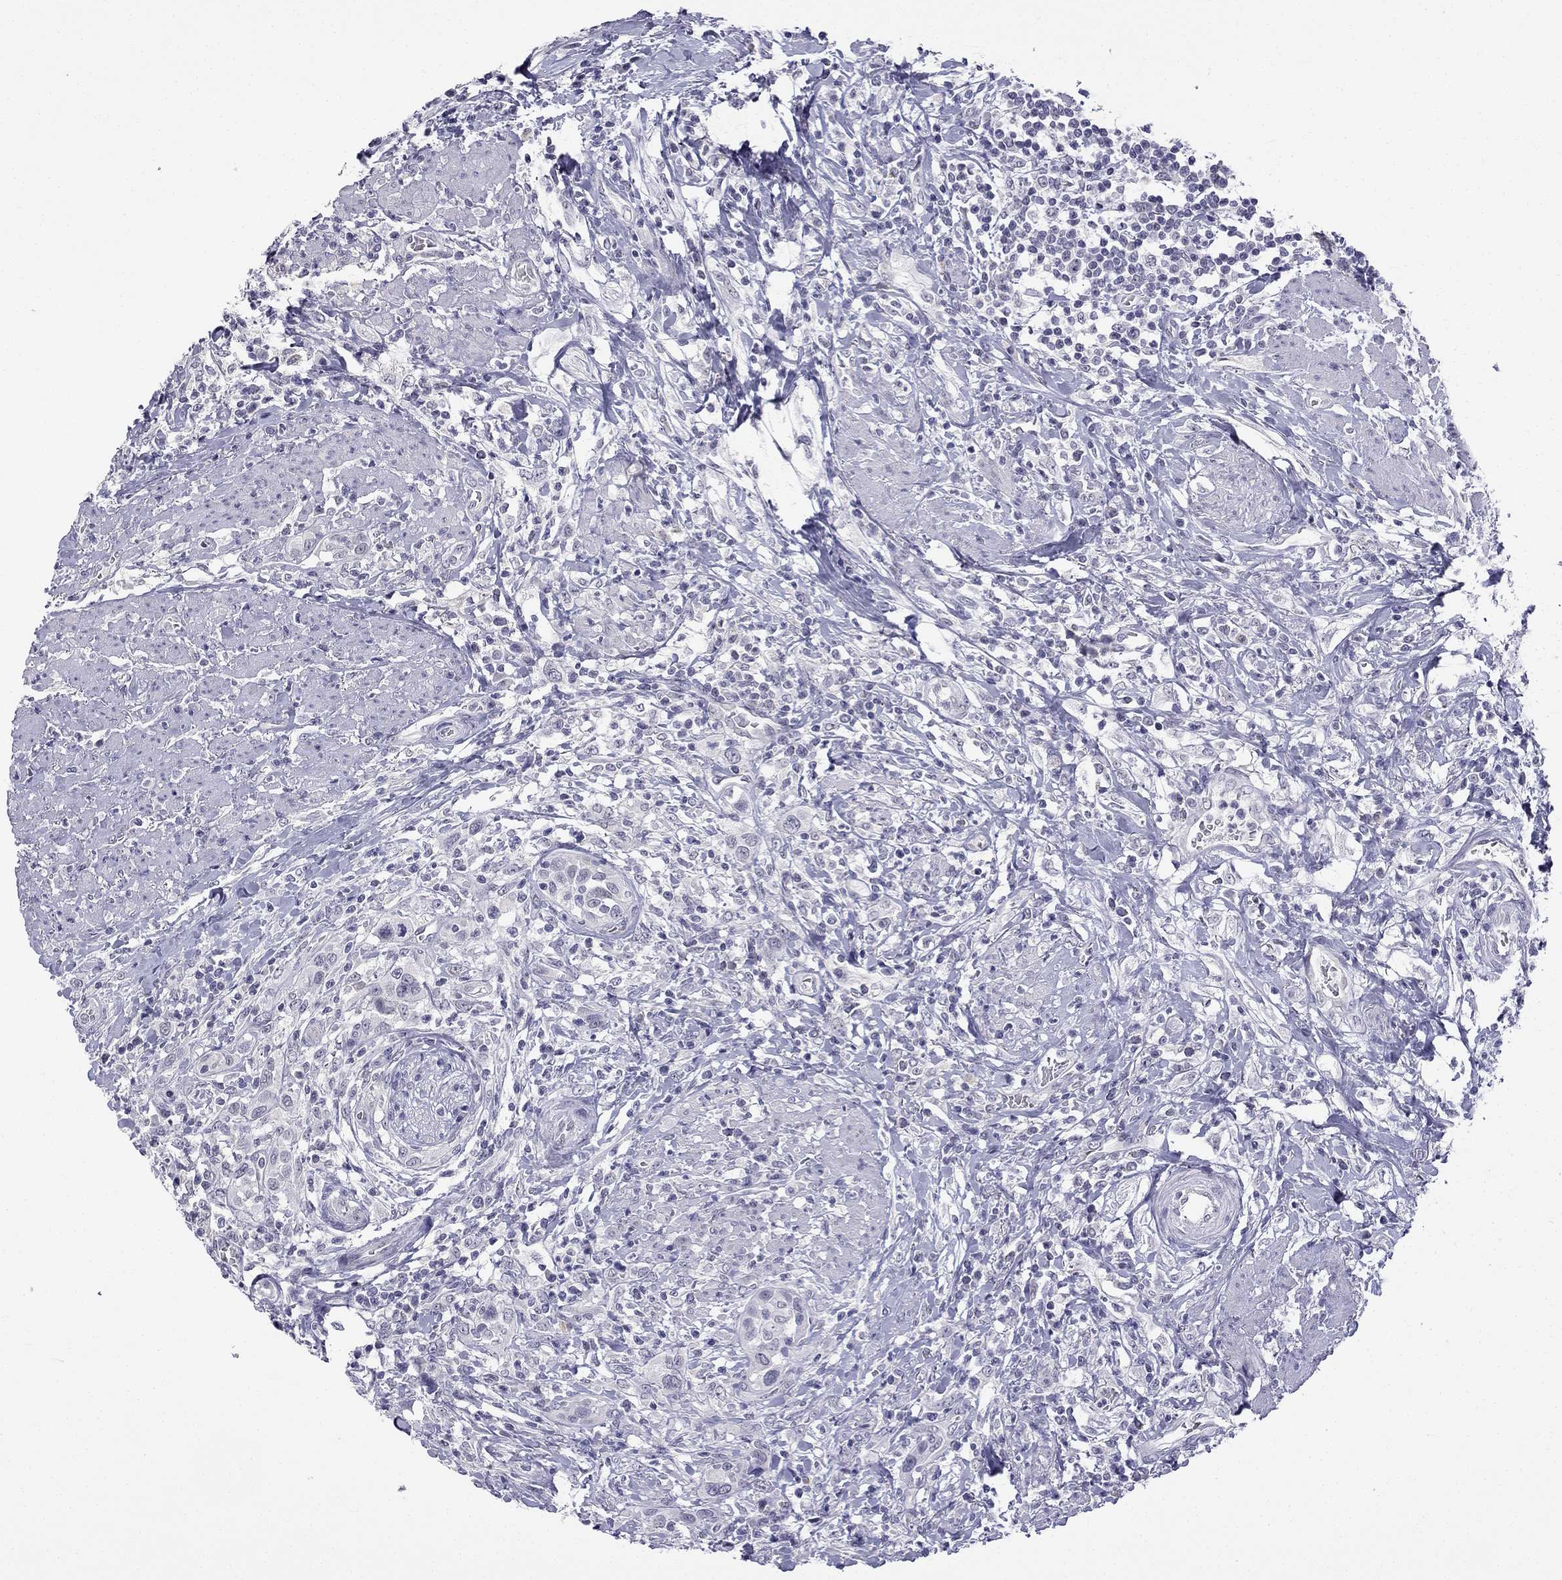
{"staining": {"intensity": "negative", "quantity": "none", "location": "none"}, "tissue": "urothelial cancer", "cell_type": "Tumor cells", "image_type": "cancer", "snomed": [{"axis": "morphology", "description": "Urothelial carcinoma, NOS"}, {"axis": "morphology", "description": "Urothelial carcinoma, High grade"}, {"axis": "topography", "description": "Urinary bladder"}], "caption": "Immunohistochemistry (IHC) of urothelial cancer reveals no staining in tumor cells. Brightfield microscopy of immunohistochemistry (IHC) stained with DAB (brown) and hematoxylin (blue), captured at high magnification.", "gene": "C5orf49", "patient": {"sex": "female", "age": 64}}